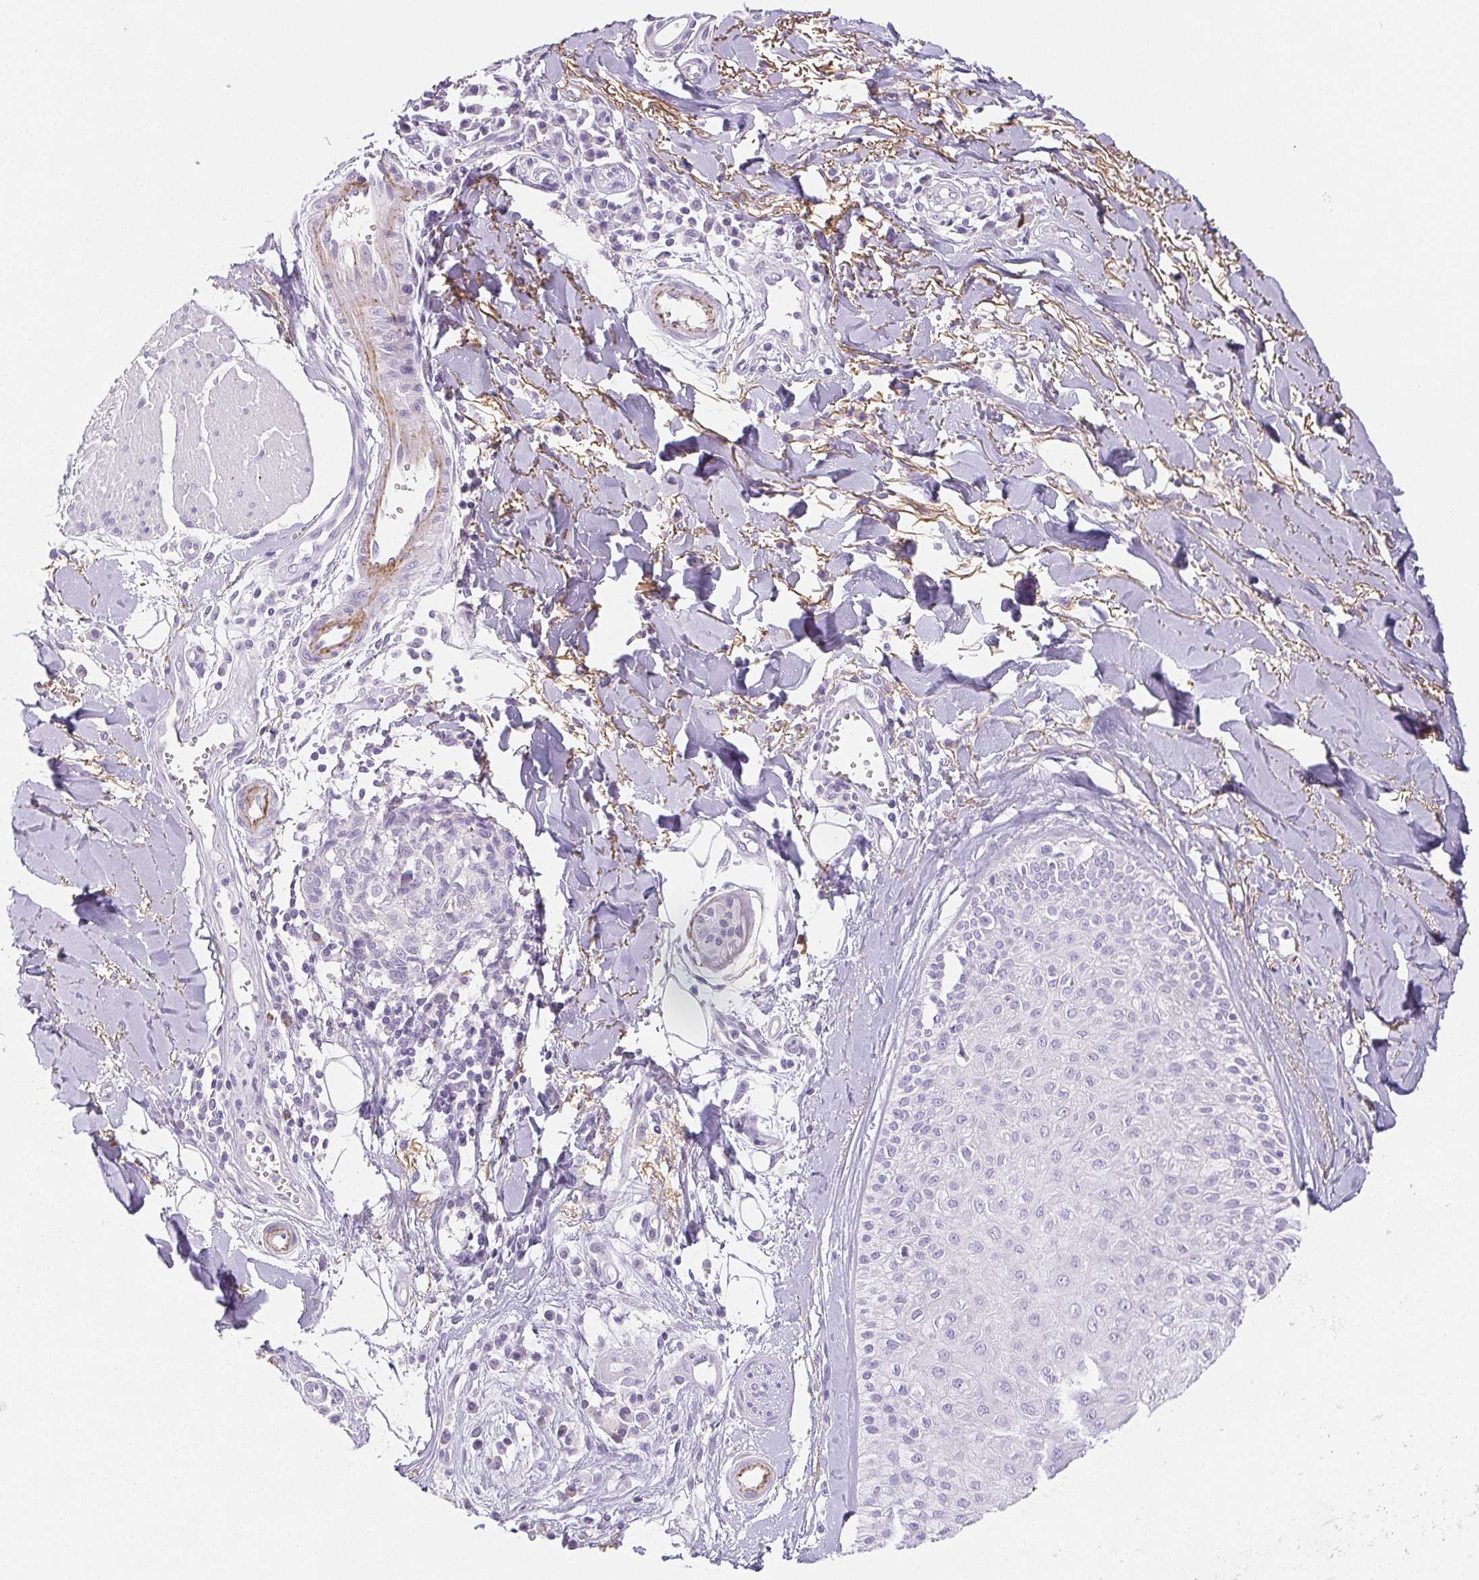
{"staining": {"intensity": "negative", "quantity": "none", "location": "none"}, "tissue": "melanoma", "cell_type": "Tumor cells", "image_type": "cancer", "snomed": [{"axis": "morphology", "description": "Malignant melanoma, NOS"}, {"axis": "topography", "description": "Skin"}], "caption": "IHC of human malignant melanoma displays no staining in tumor cells.", "gene": "VTN", "patient": {"sex": "male", "age": 48}}